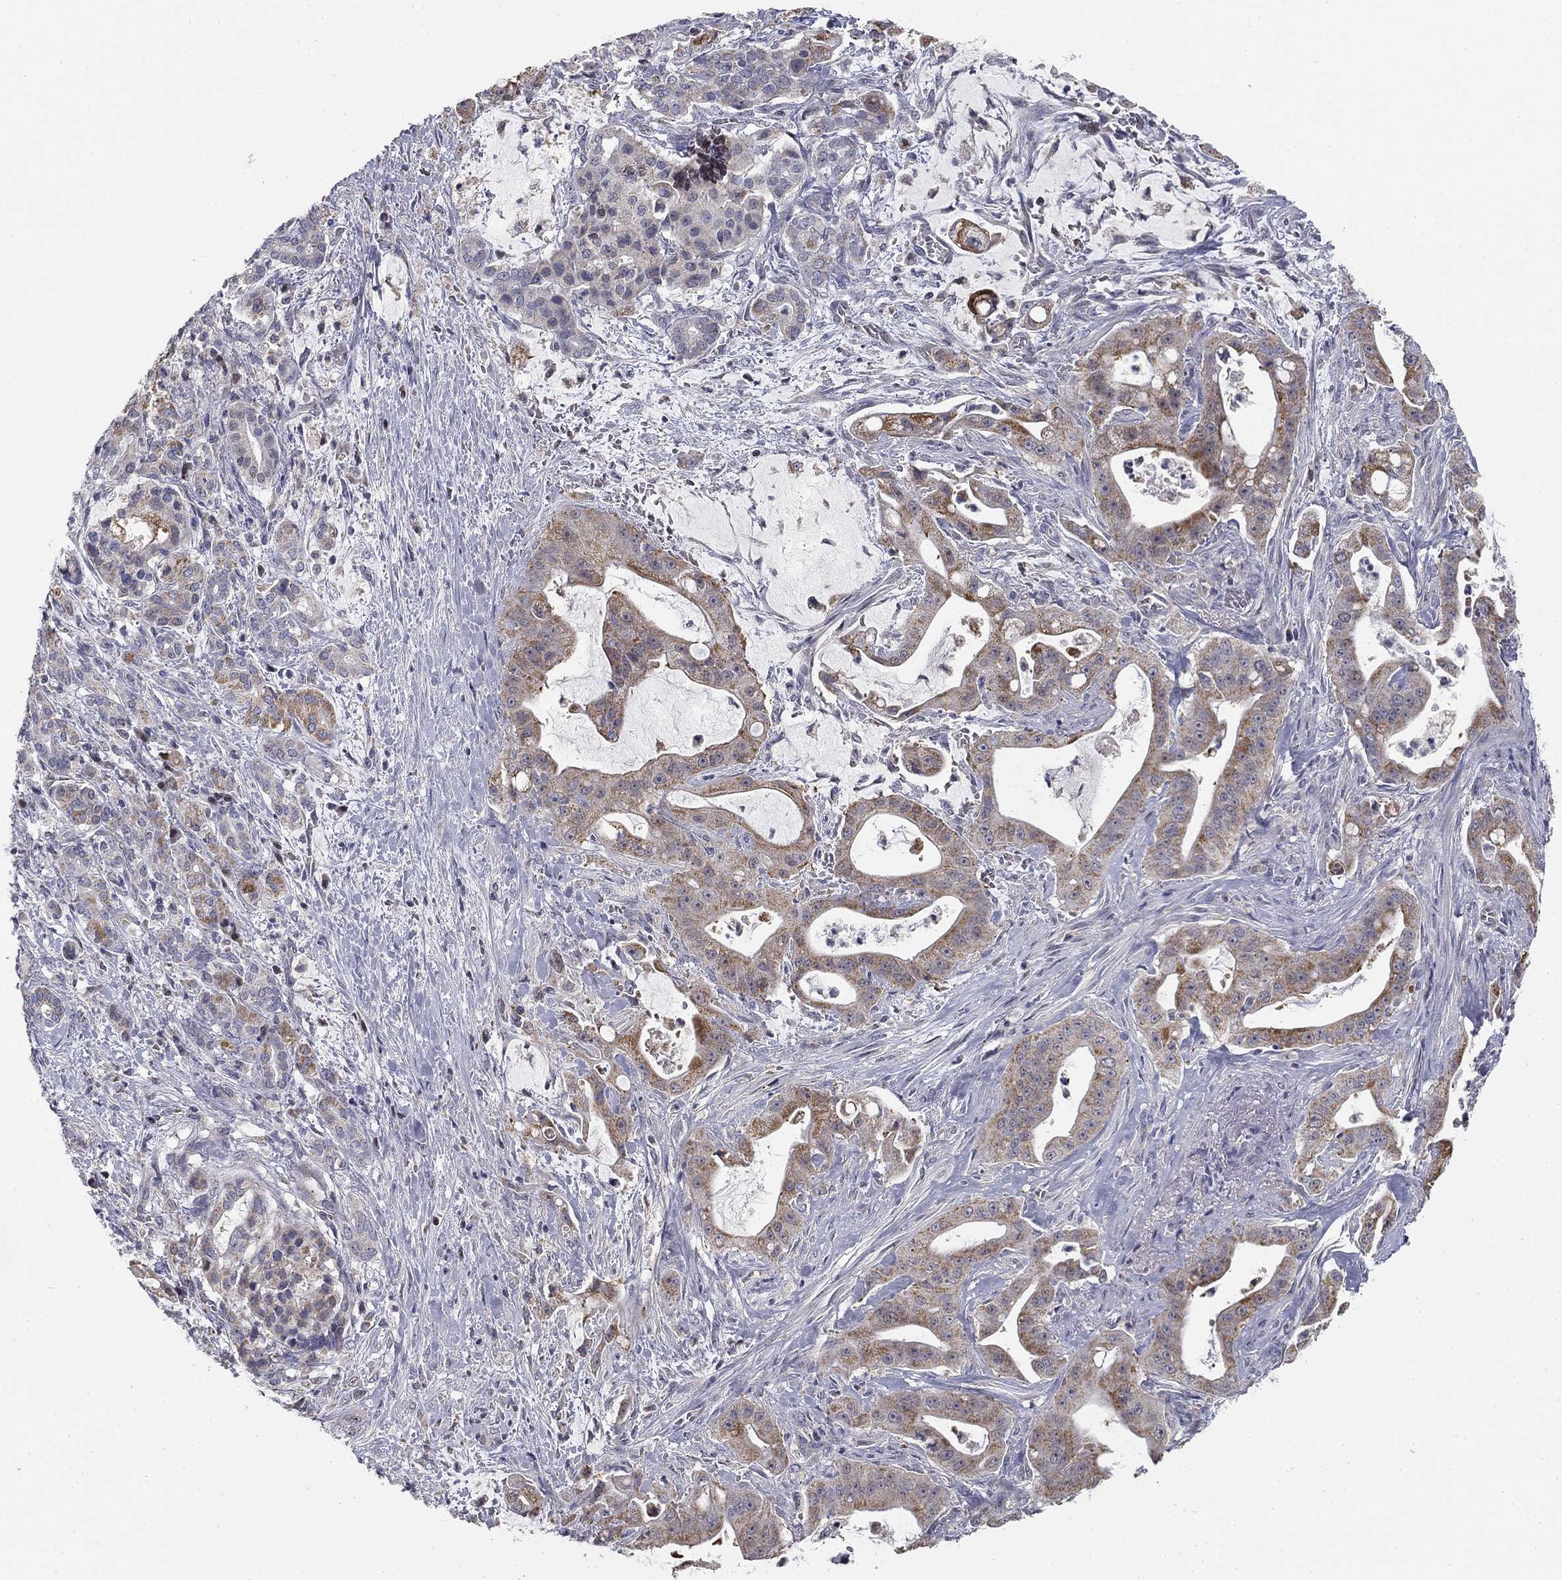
{"staining": {"intensity": "moderate", "quantity": "25%-75%", "location": "cytoplasmic/membranous"}, "tissue": "pancreatic cancer", "cell_type": "Tumor cells", "image_type": "cancer", "snomed": [{"axis": "morphology", "description": "Normal tissue, NOS"}, {"axis": "morphology", "description": "Inflammation, NOS"}, {"axis": "morphology", "description": "Adenocarcinoma, NOS"}, {"axis": "topography", "description": "Pancreas"}], "caption": "The immunohistochemical stain shows moderate cytoplasmic/membranous expression in tumor cells of pancreatic cancer (adenocarcinoma) tissue.", "gene": "SLC2A9", "patient": {"sex": "male", "age": 57}}